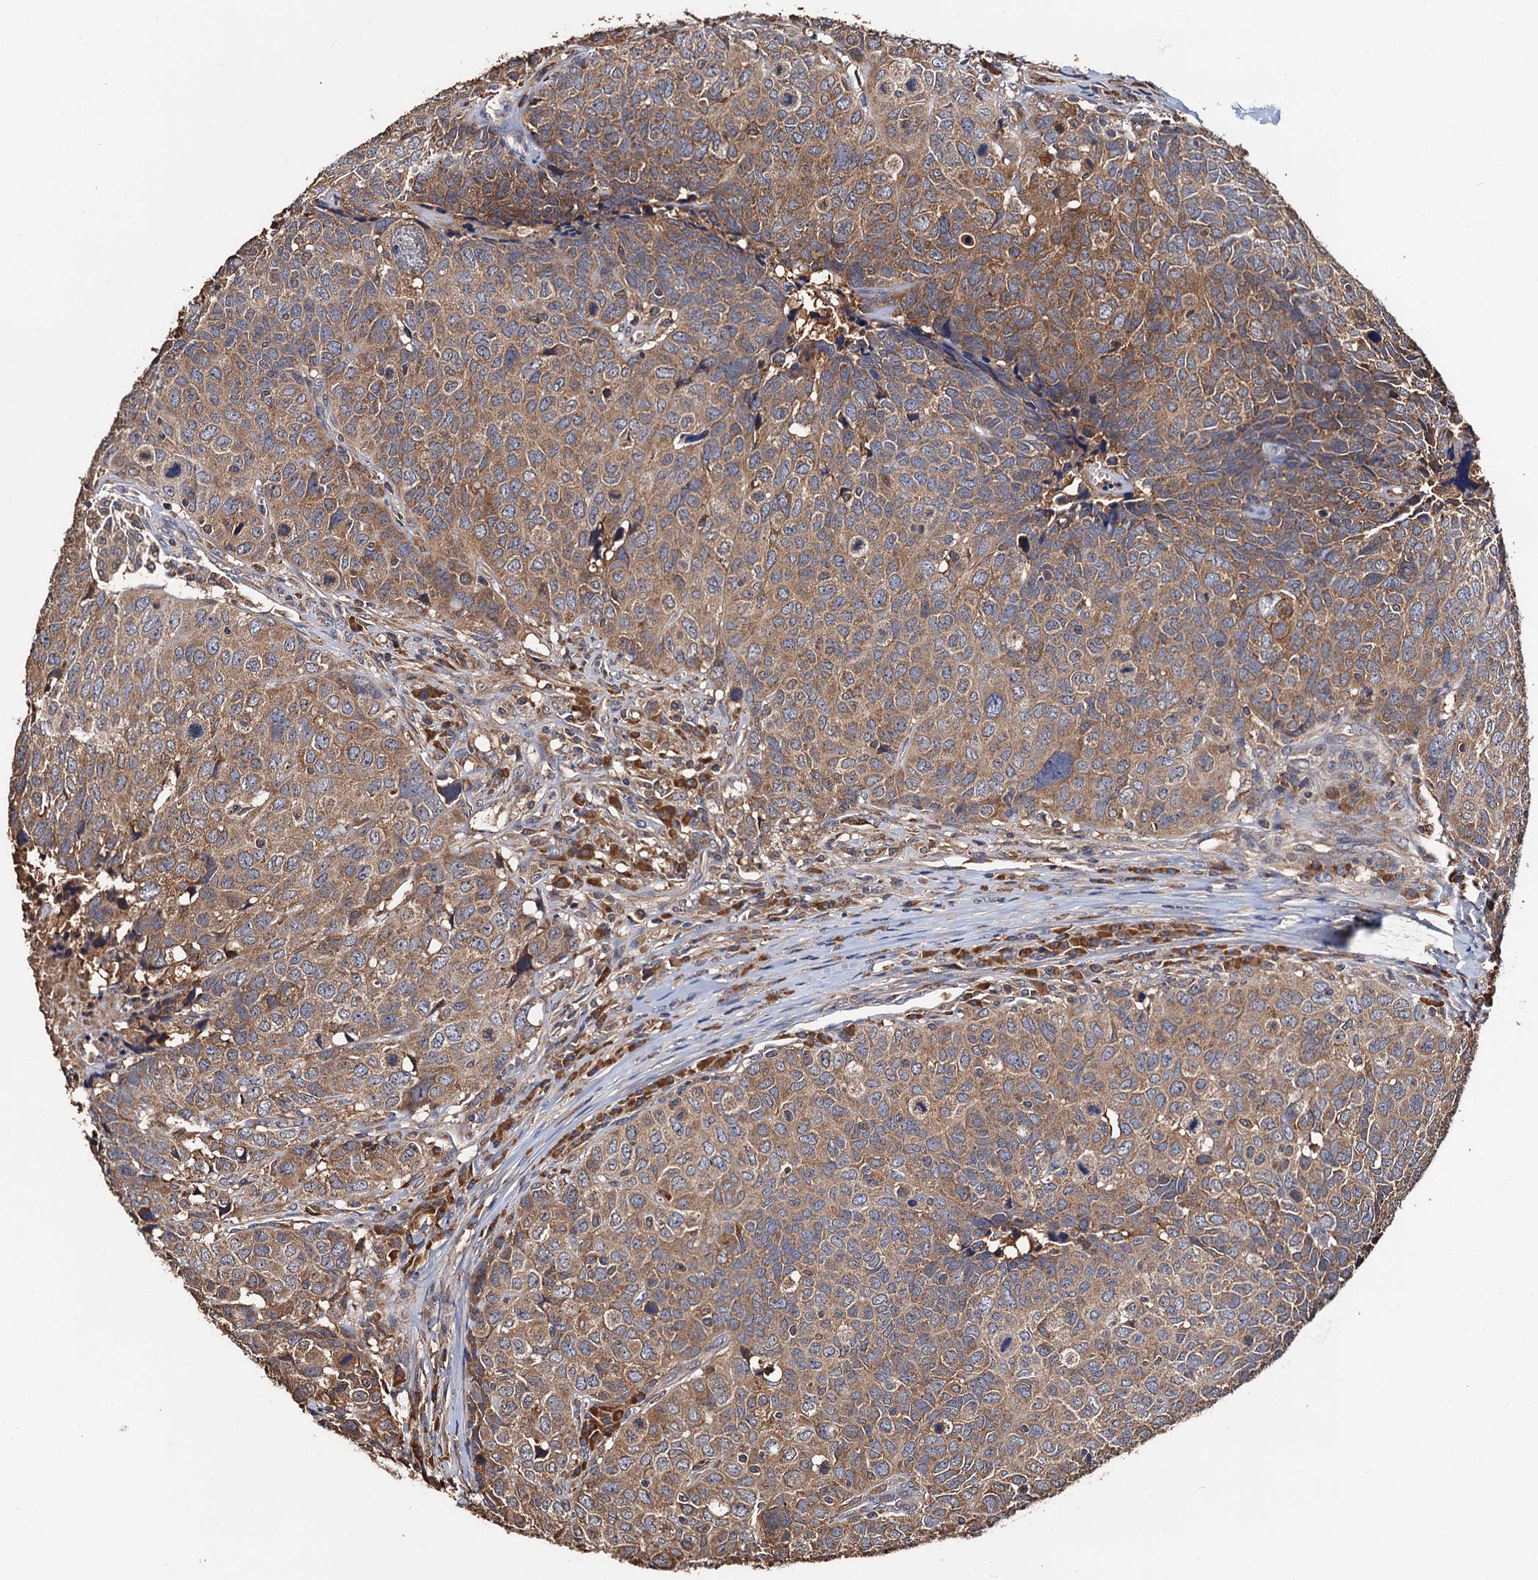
{"staining": {"intensity": "moderate", "quantity": ">75%", "location": "cytoplasmic/membranous"}, "tissue": "head and neck cancer", "cell_type": "Tumor cells", "image_type": "cancer", "snomed": [{"axis": "morphology", "description": "Squamous cell carcinoma, NOS"}, {"axis": "topography", "description": "Head-Neck"}], "caption": "Head and neck cancer stained with a protein marker reveals moderate staining in tumor cells.", "gene": "RGS11", "patient": {"sex": "male", "age": 66}}